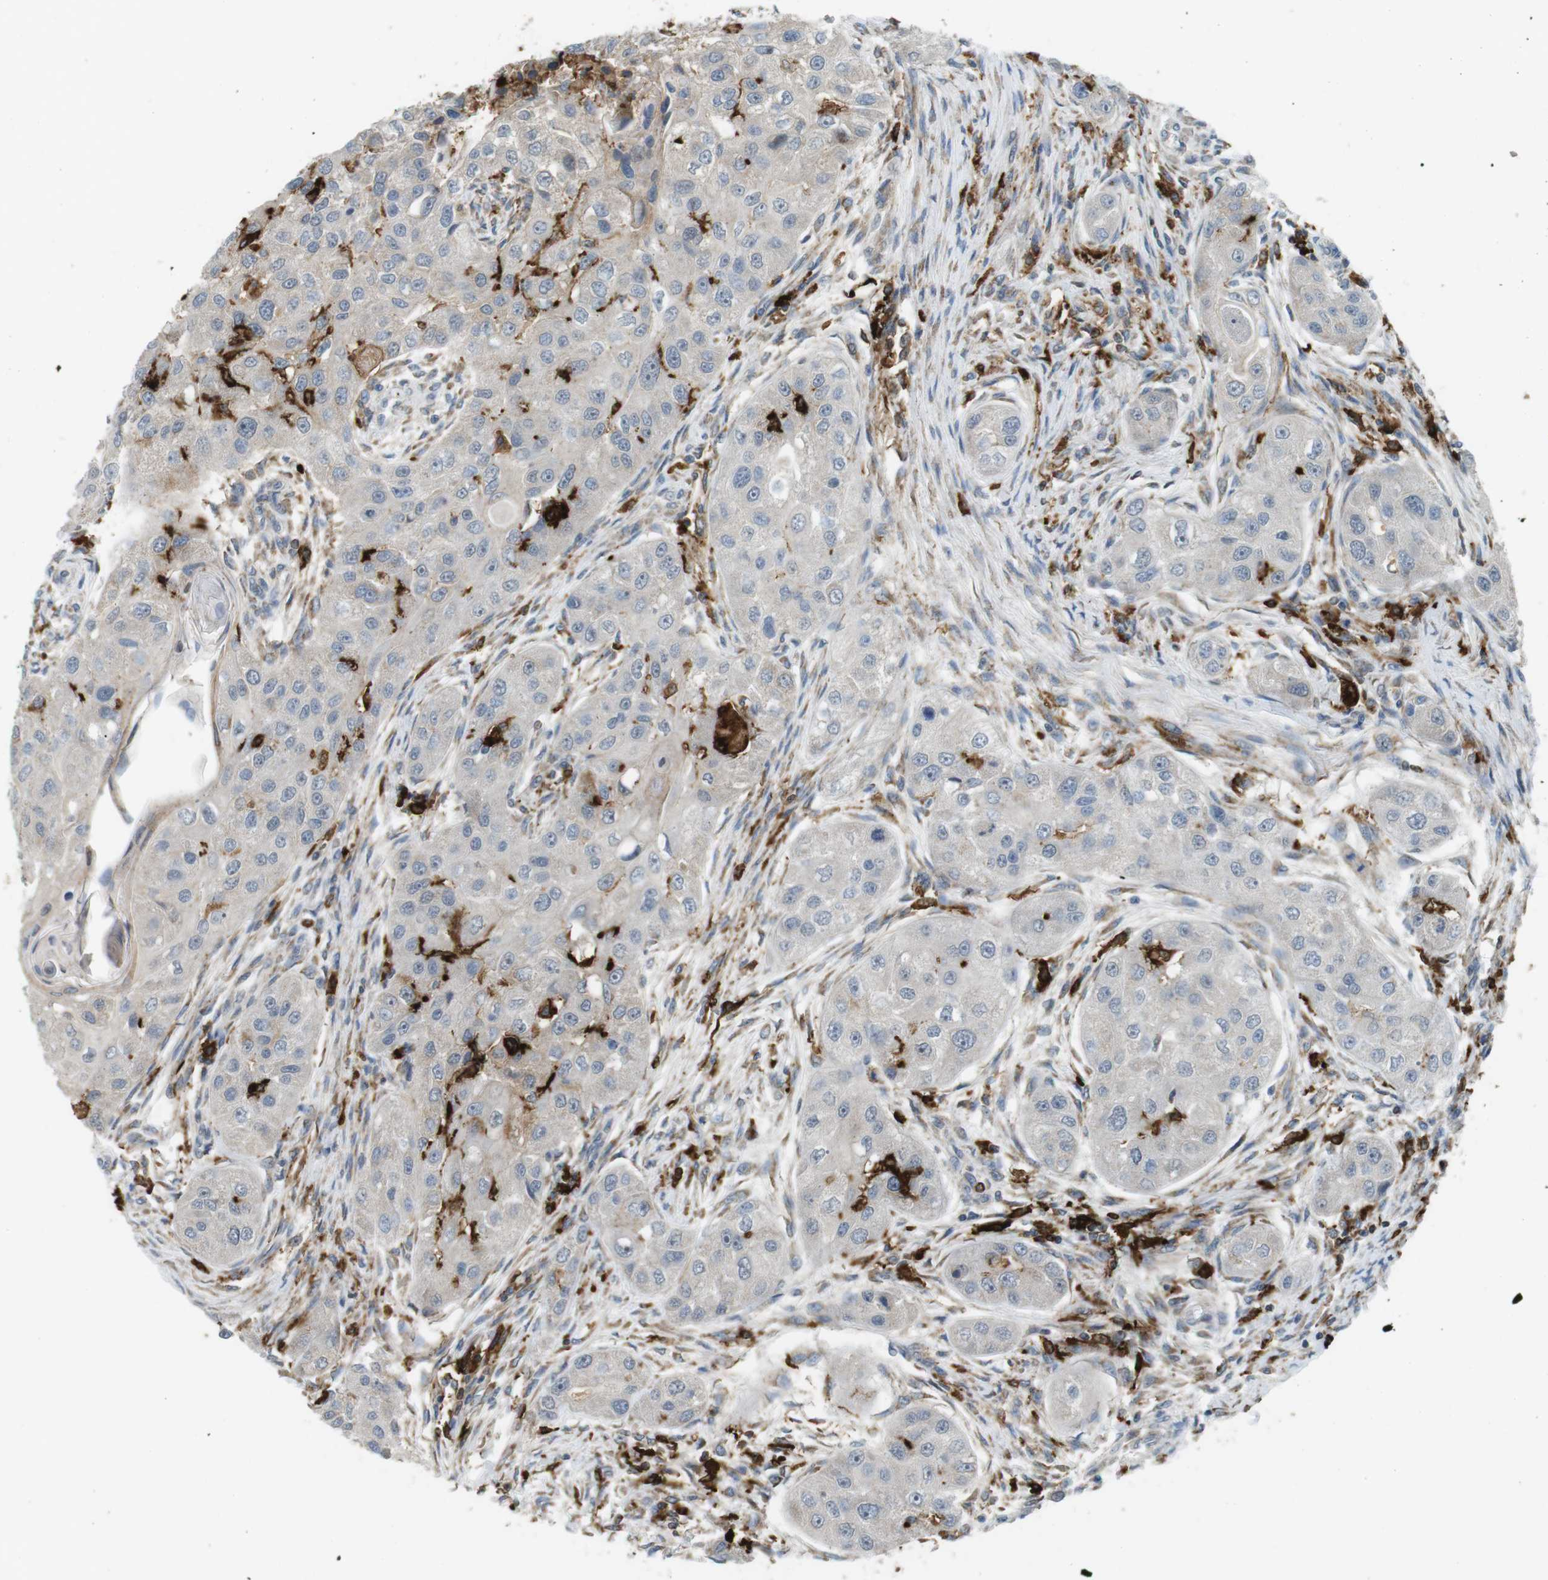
{"staining": {"intensity": "negative", "quantity": "none", "location": "none"}, "tissue": "head and neck cancer", "cell_type": "Tumor cells", "image_type": "cancer", "snomed": [{"axis": "morphology", "description": "Normal tissue, NOS"}, {"axis": "morphology", "description": "Squamous cell carcinoma, NOS"}, {"axis": "topography", "description": "Skeletal muscle"}, {"axis": "topography", "description": "Head-Neck"}], "caption": "Human head and neck squamous cell carcinoma stained for a protein using IHC reveals no expression in tumor cells.", "gene": "HLA-DRA", "patient": {"sex": "male", "age": 51}}